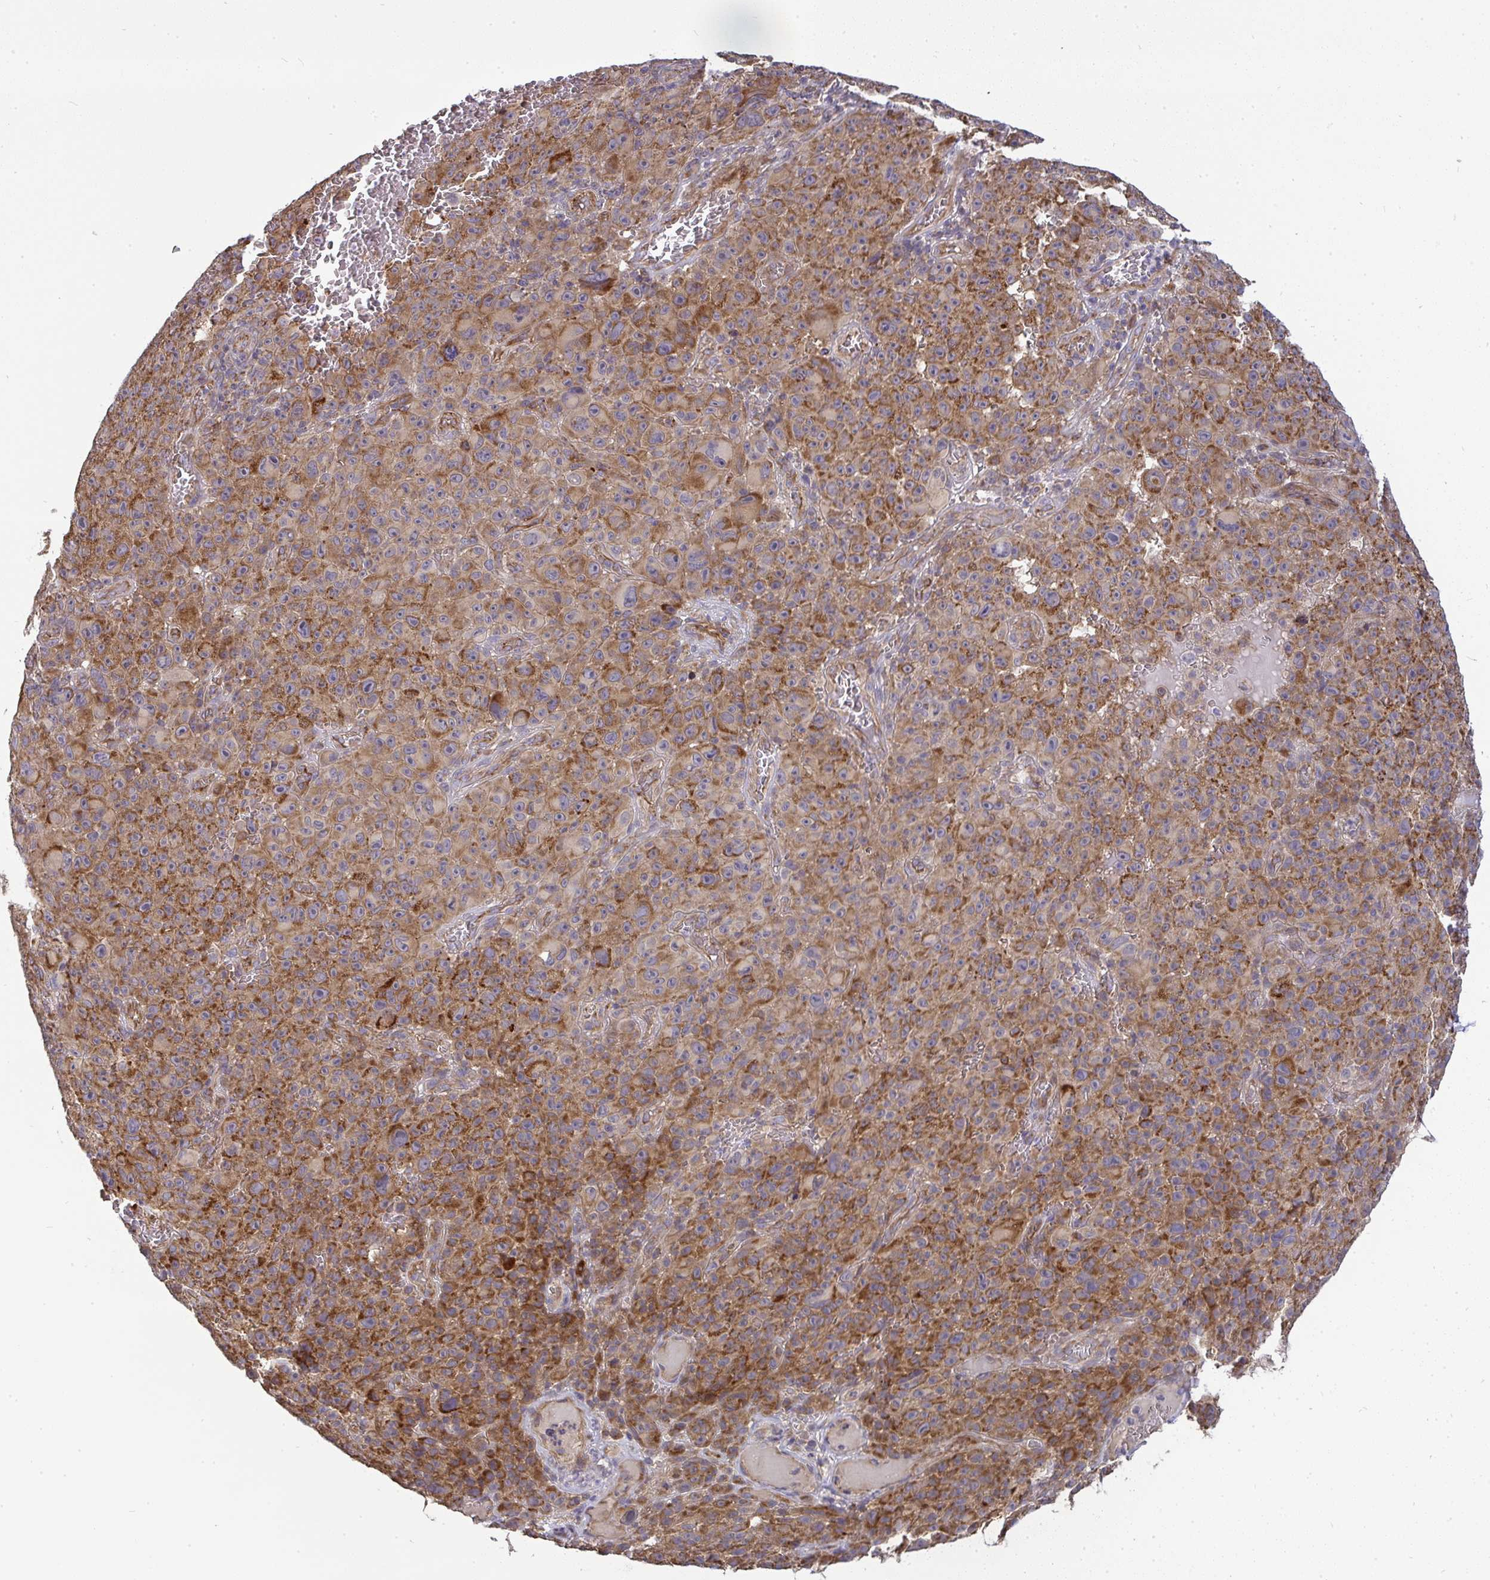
{"staining": {"intensity": "strong", "quantity": ">75%", "location": "cytoplasmic/membranous"}, "tissue": "melanoma", "cell_type": "Tumor cells", "image_type": "cancer", "snomed": [{"axis": "morphology", "description": "Malignant melanoma, NOS"}, {"axis": "topography", "description": "Skin"}], "caption": "A high-resolution micrograph shows immunohistochemistry staining of malignant melanoma, which demonstrates strong cytoplasmic/membranous staining in approximately >75% of tumor cells.", "gene": "B4GALT6", "patient": {"sex": "female", "age": 82}}